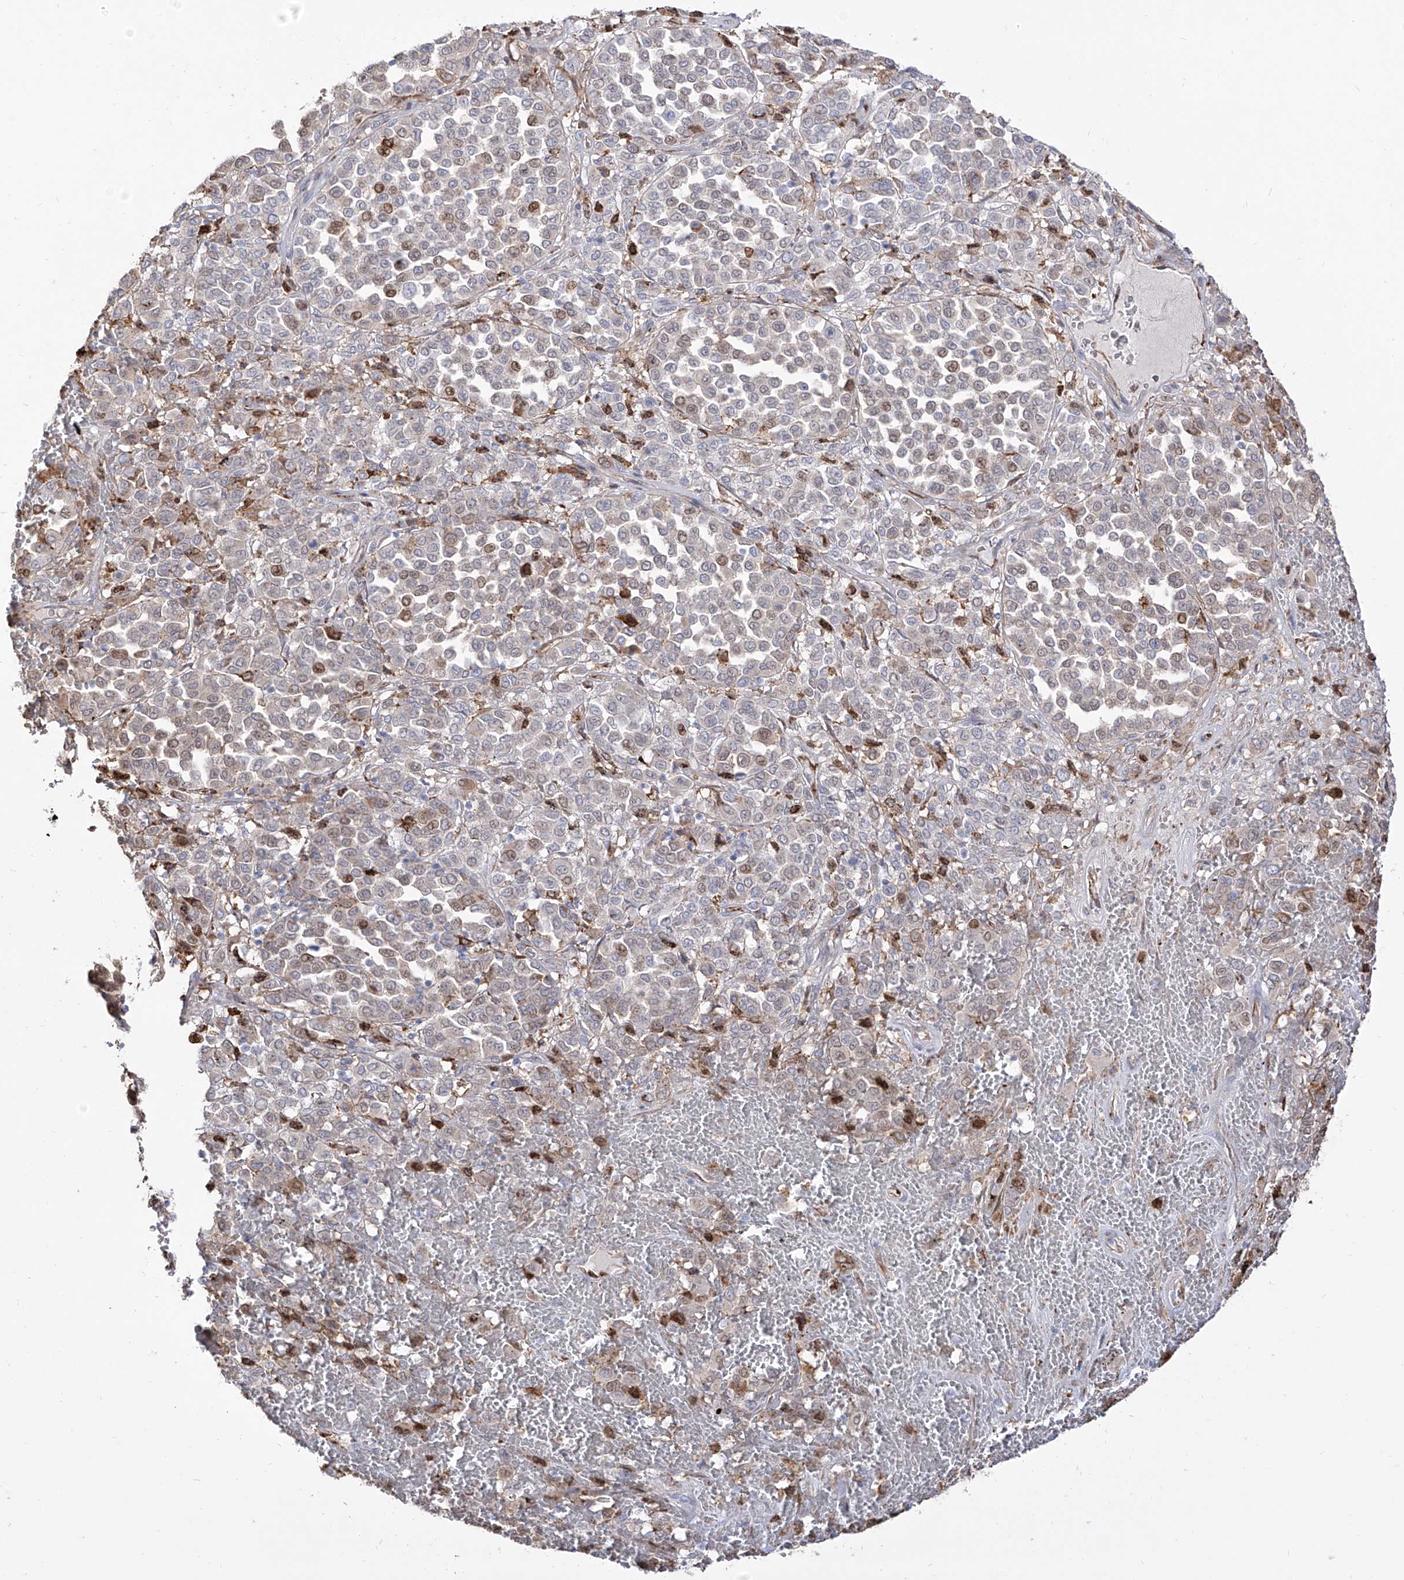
{"staining": {"intensity": "moderate", "quantity": "<25%", "location": "nuclear"}, "tissue": "melanoma", "cell_type": "Tumor cells", "image_type": "cancer", "snomed": [{"axis": "morphology", "description": "Malignant melanoma, Metastatic site"}, {"axis": "topography", "description": "Pancreas"}], "caption": "Protein staining shows moderate nuclear staining in about <25% of tumor cells in melanoma. The protein of interest is shown in brown color, while the nuclei are stained blue.", "gene": "ZGRF1", "patient": {"sex": "female", "age": 30}}